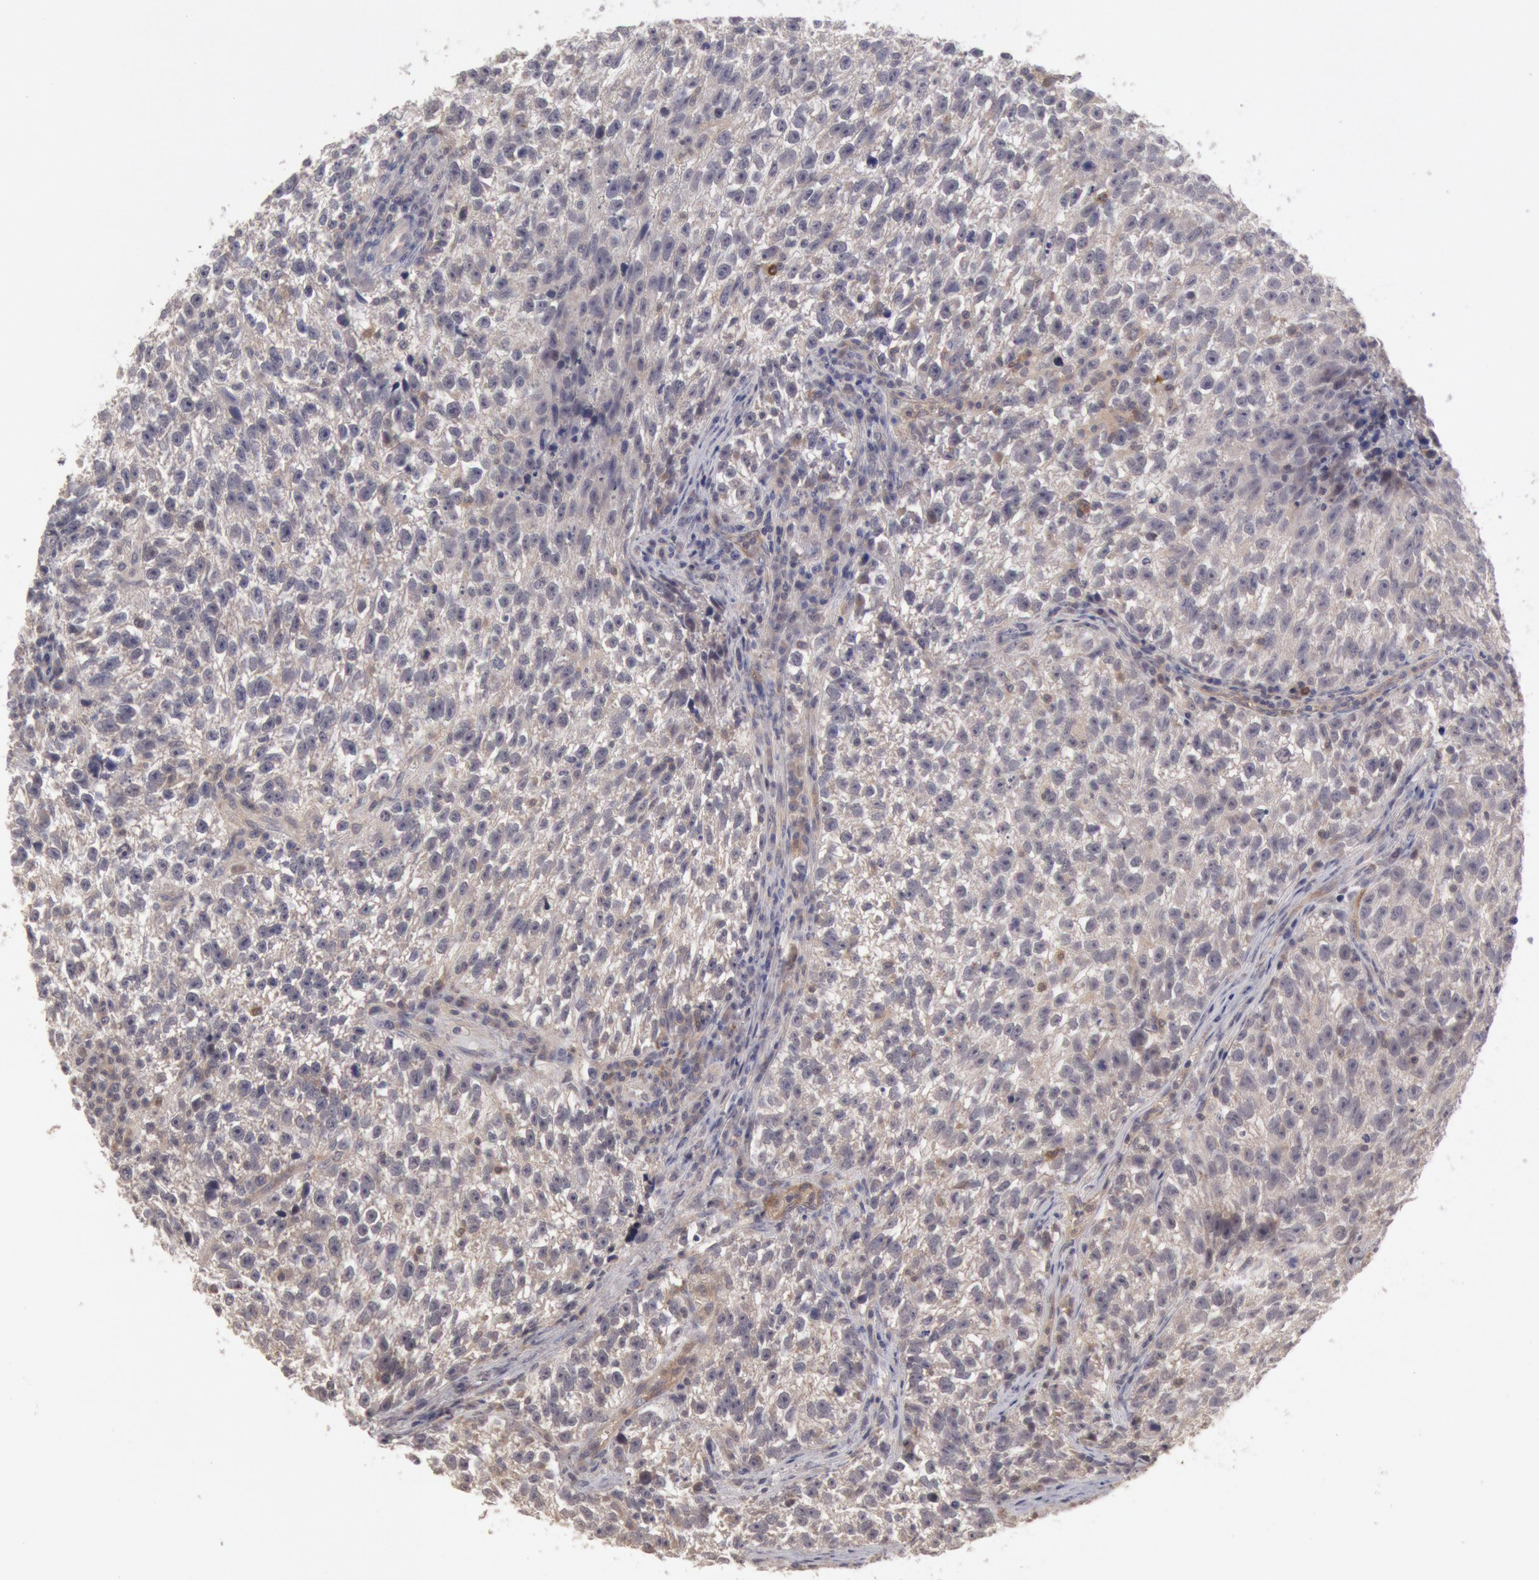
{"staining": {"intensity": "negative", "quantity": "none", "location": "none"}, "tissue": "testis cancer", "cell_type": "Tumor cells", "image_type": "cancer", "snomed": [{"axis": "morphology", "description": "Seminoma, NOS"}, {"axis": "topography", "description": "Testis"}], "caption": "High power microscopy histopathology image of an immunohistochemistry (IHC) photomicrograph of testis cancer (seminoma), revealing no significant staining in tumor cells. (DAB immunohistochemistry with hematoxylin counter stain).", "gene": "ZFP36L1", "patient": {"sex": "male", "age": 38}}